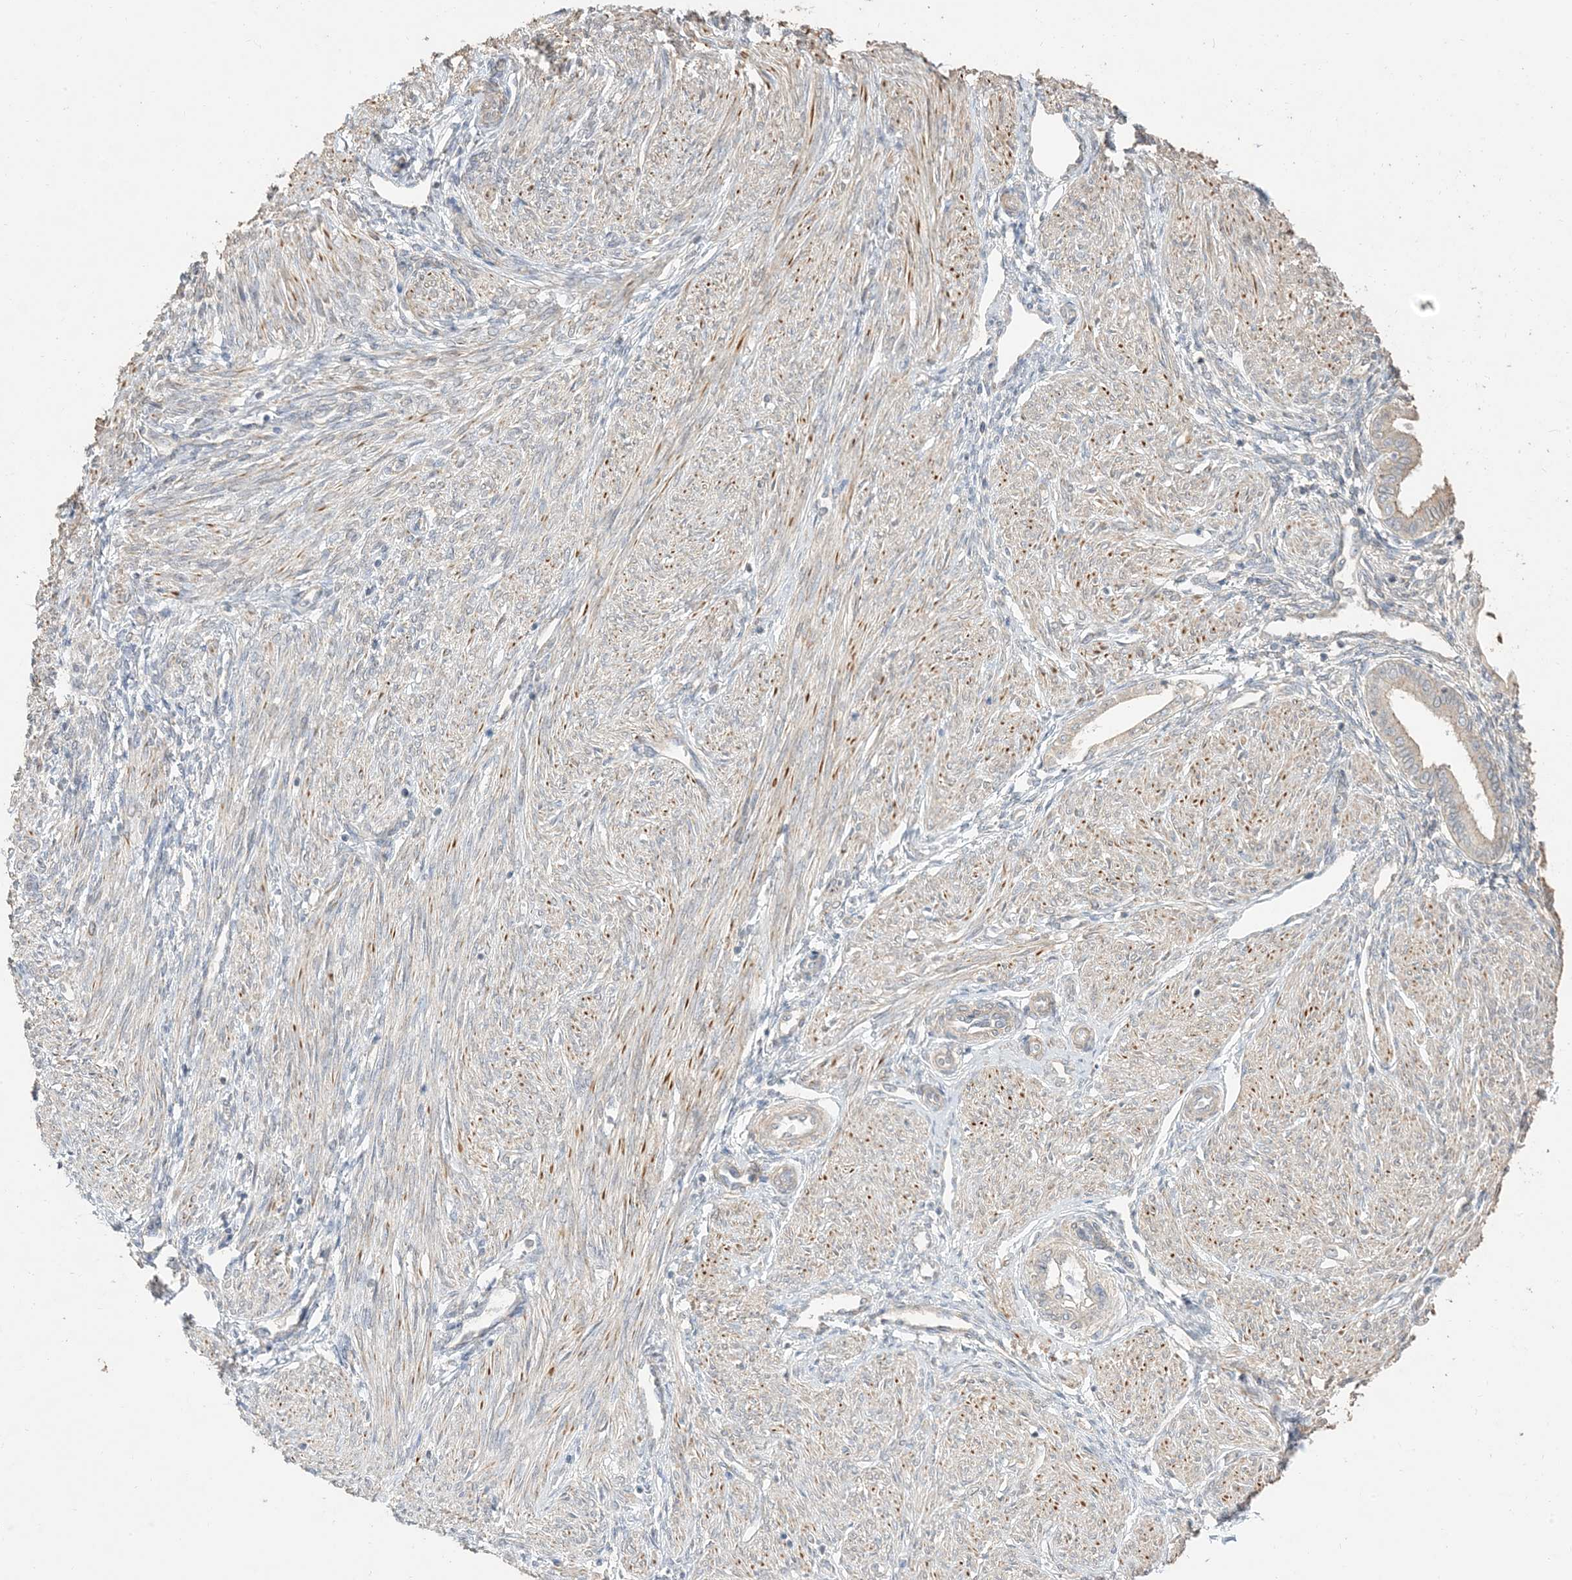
{"staining": {"intensity": "negative", "quantity": "none", "location": "none"}, "tissue": "endometrium", "cell_type": "Cells in endometrial stroma", "image_type": "normal", "snomed": [{"axis": "morphology", "description": "Normal tissue, NOS"}, {"axis": "topography", "description": "Endometrium"}], "caption": "The immunohistochemistry (IHC) histopathology image has no significant staining in cells in endometrial stroma of endometrium.", "gene": "RNF175", "patient": {"sex": "female", "age": 53}}